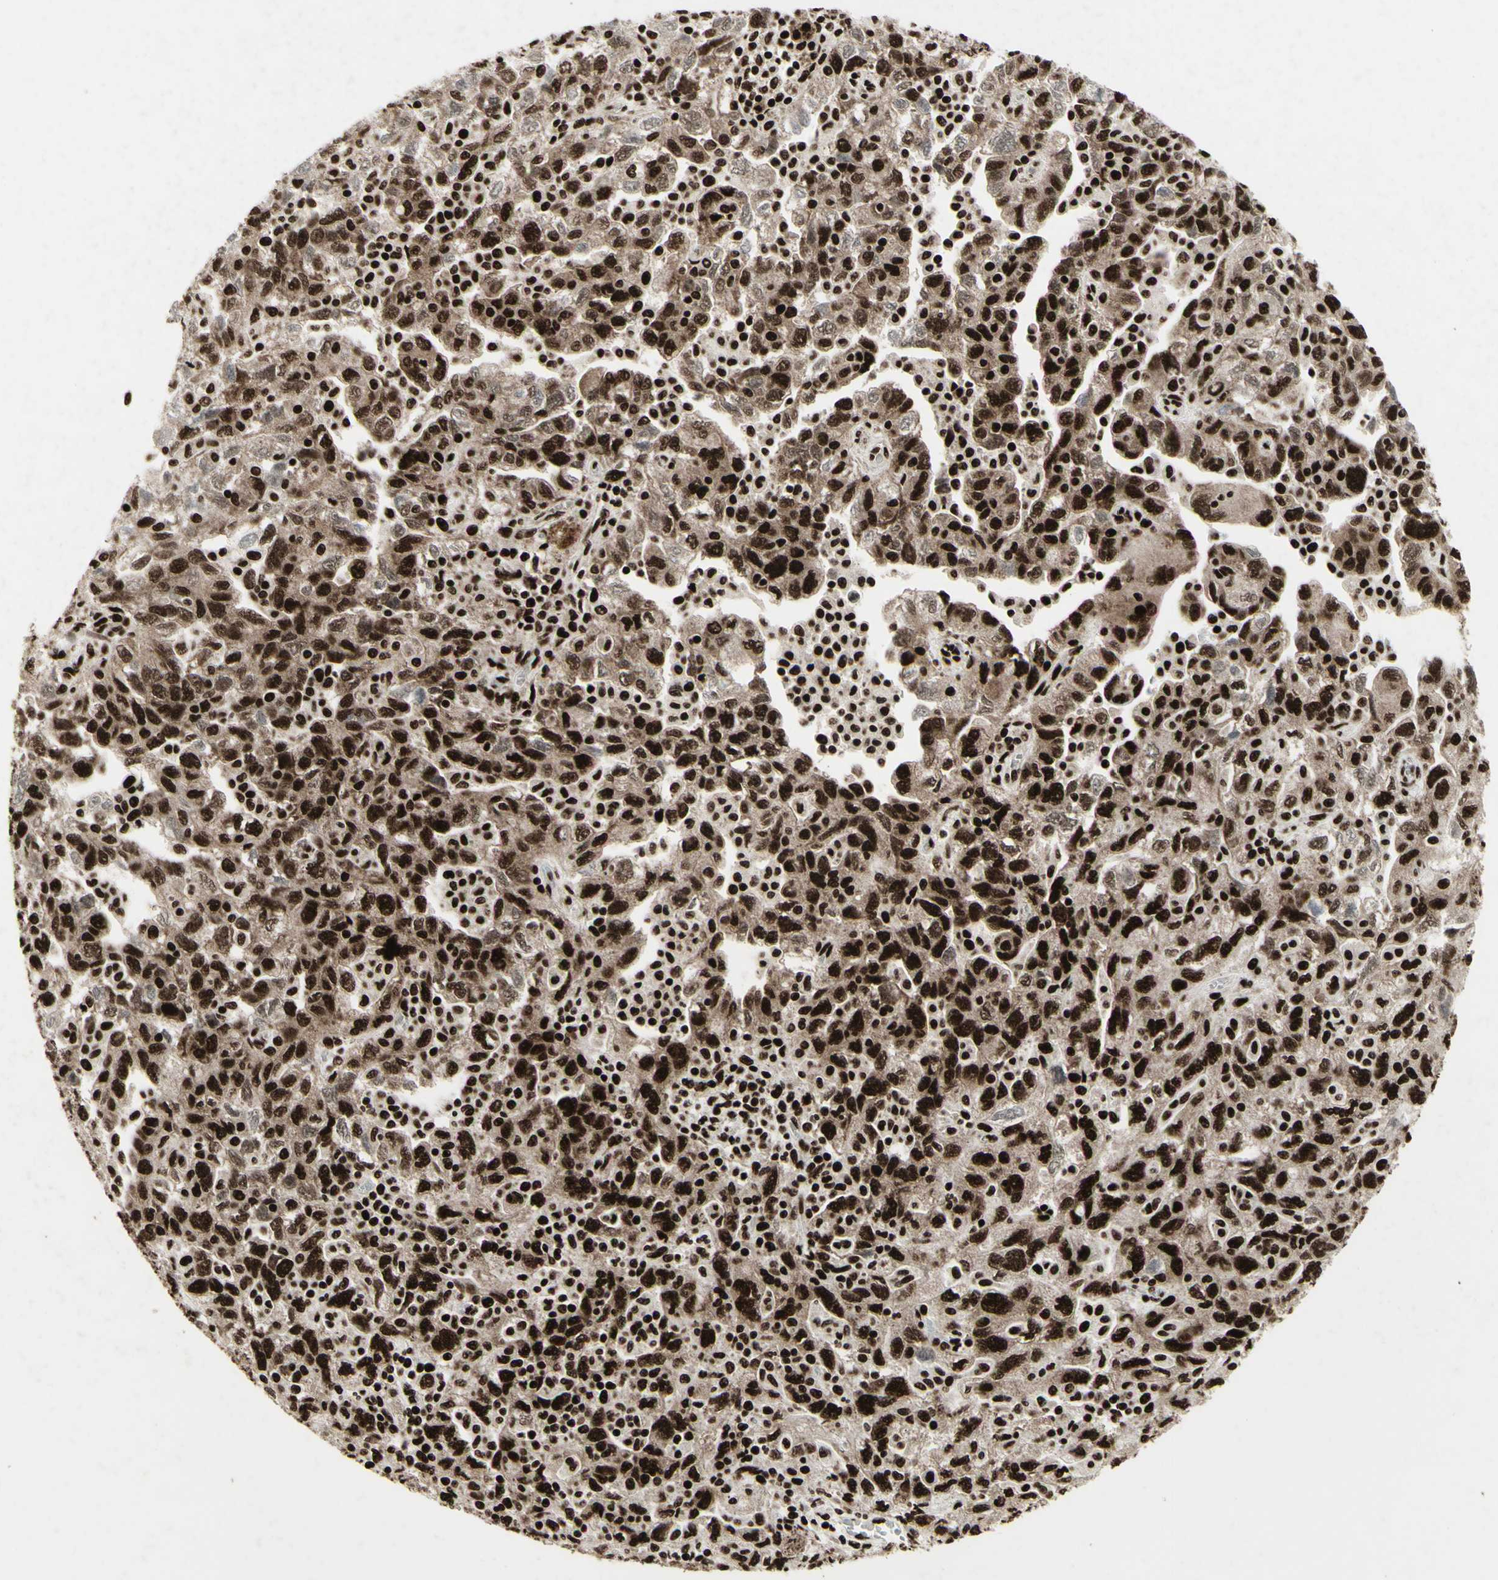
{"staining": {"intensity": "strong", "quantity": ">75%", "location": "cytoplasmic/membranous,nuclear"}, "tissue": "ovarian cancer", "cell_type": "Tumor cells", "image_type": "cancer", "snomed": [{"axis": "morphology", "description": "Carcinoma, NOS"}, {"axis": "morphology", "description": "Cystadenocarcinoma, serous, NOS"}, {"axis": "topography", "description": "Ovary"}], "caption": "Immunohistochemical staining of human ovarian cancer displays high levels of strong cytoplasmic/membranous and nuclear positivity in approximately >75% of tumor cells.", "gene": "U2AF2", "patient": {"sex": "female", "age": 69}}